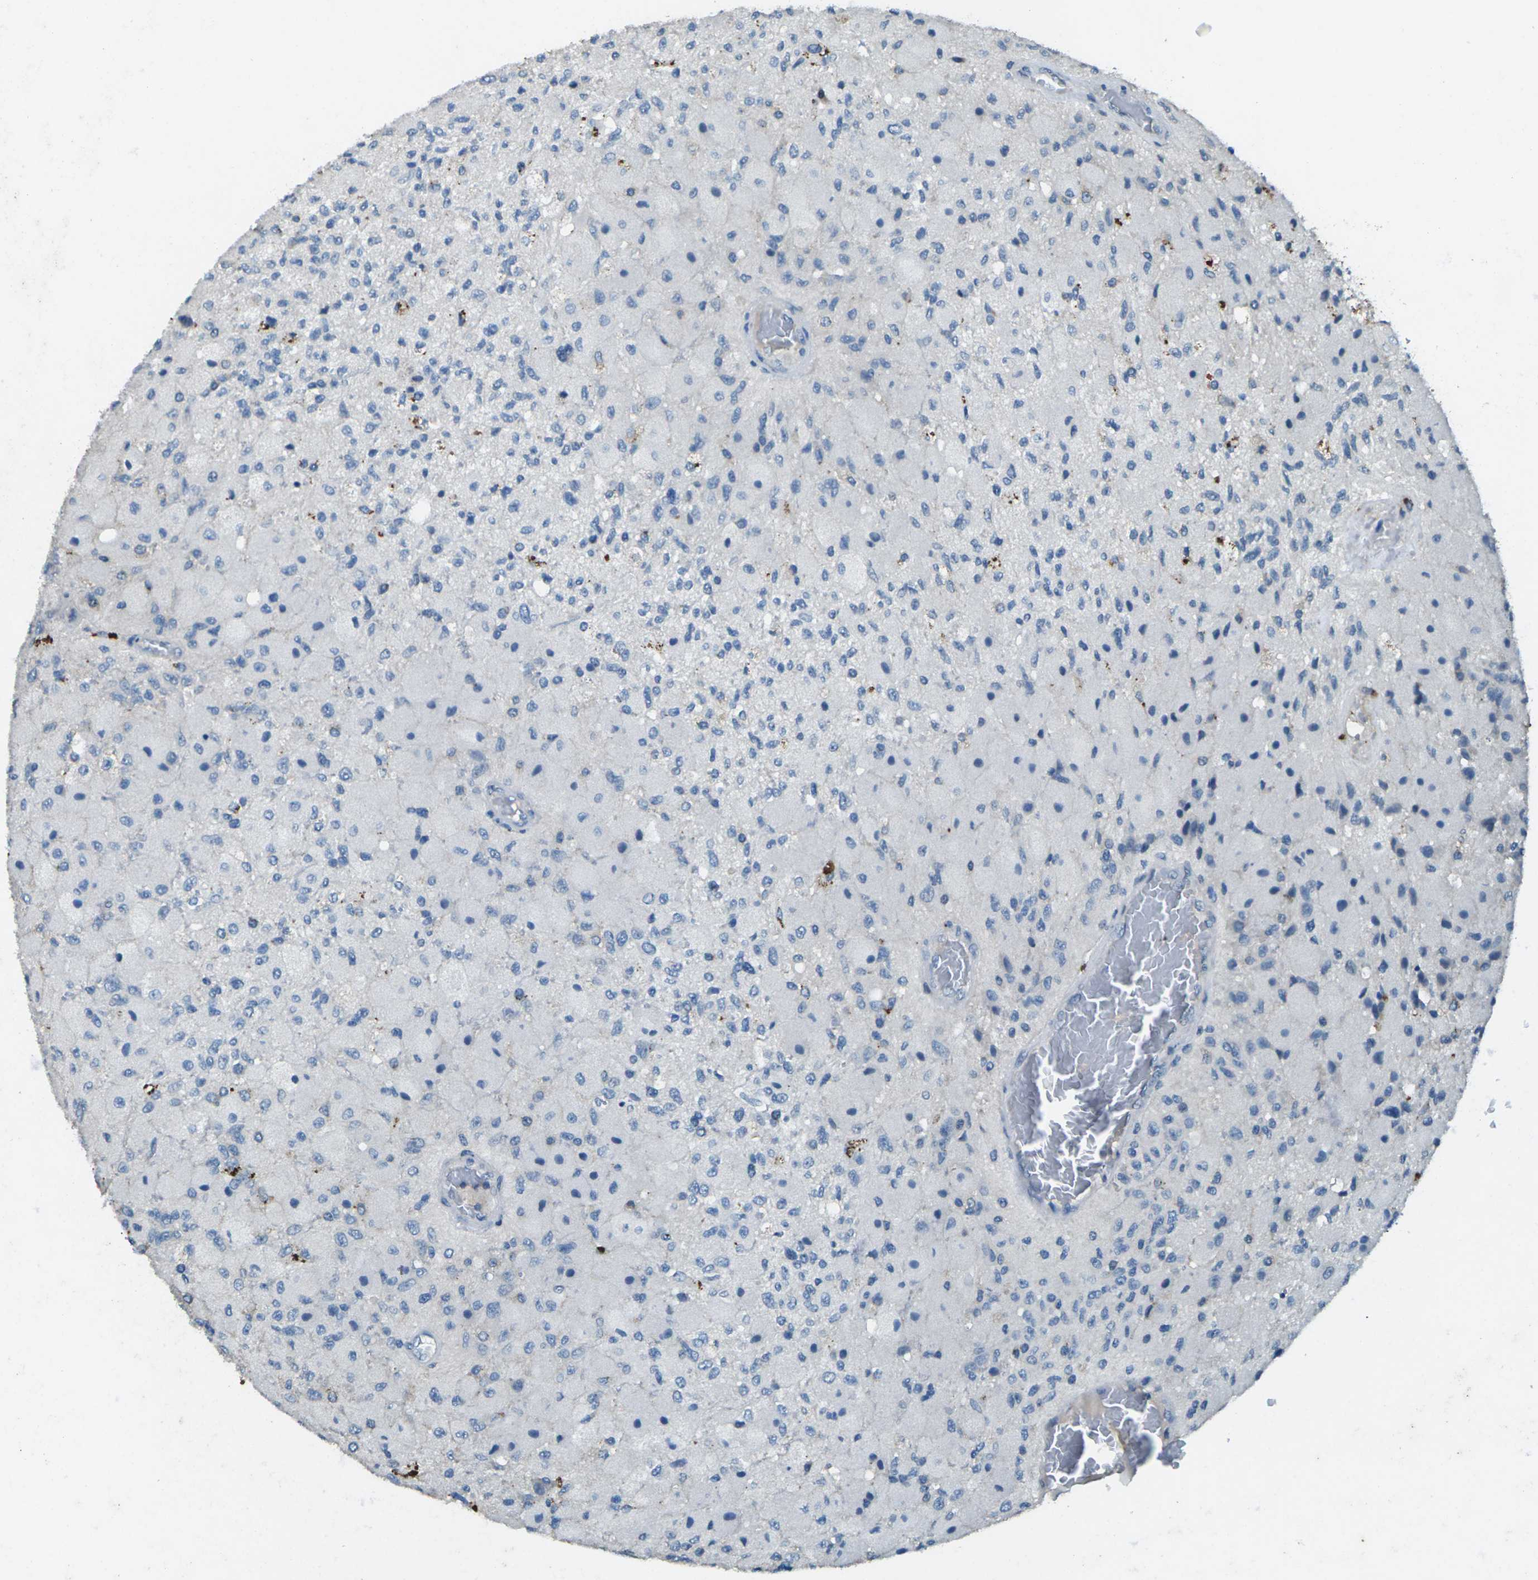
{"staining": {"intensity": "negative", "quantity": "none", "location": "none"}, "tissue": "glioma", "cell_type": "Tumor cells", "image_type": "cancer", "snomed": [{"axis": "morphology", "description": "Normal tissue, NOS"}, {"axis": "morphology", "description": "Glioma, malignant, High grade"}, {"axis": "topography", "description": "Cerebral cortex"}], "caption": "A histopathology image of human glioma is negative for staining in tumor cells.", "gene": "SIGLEC14", "patient": {"sex": "male", "age": 77}}